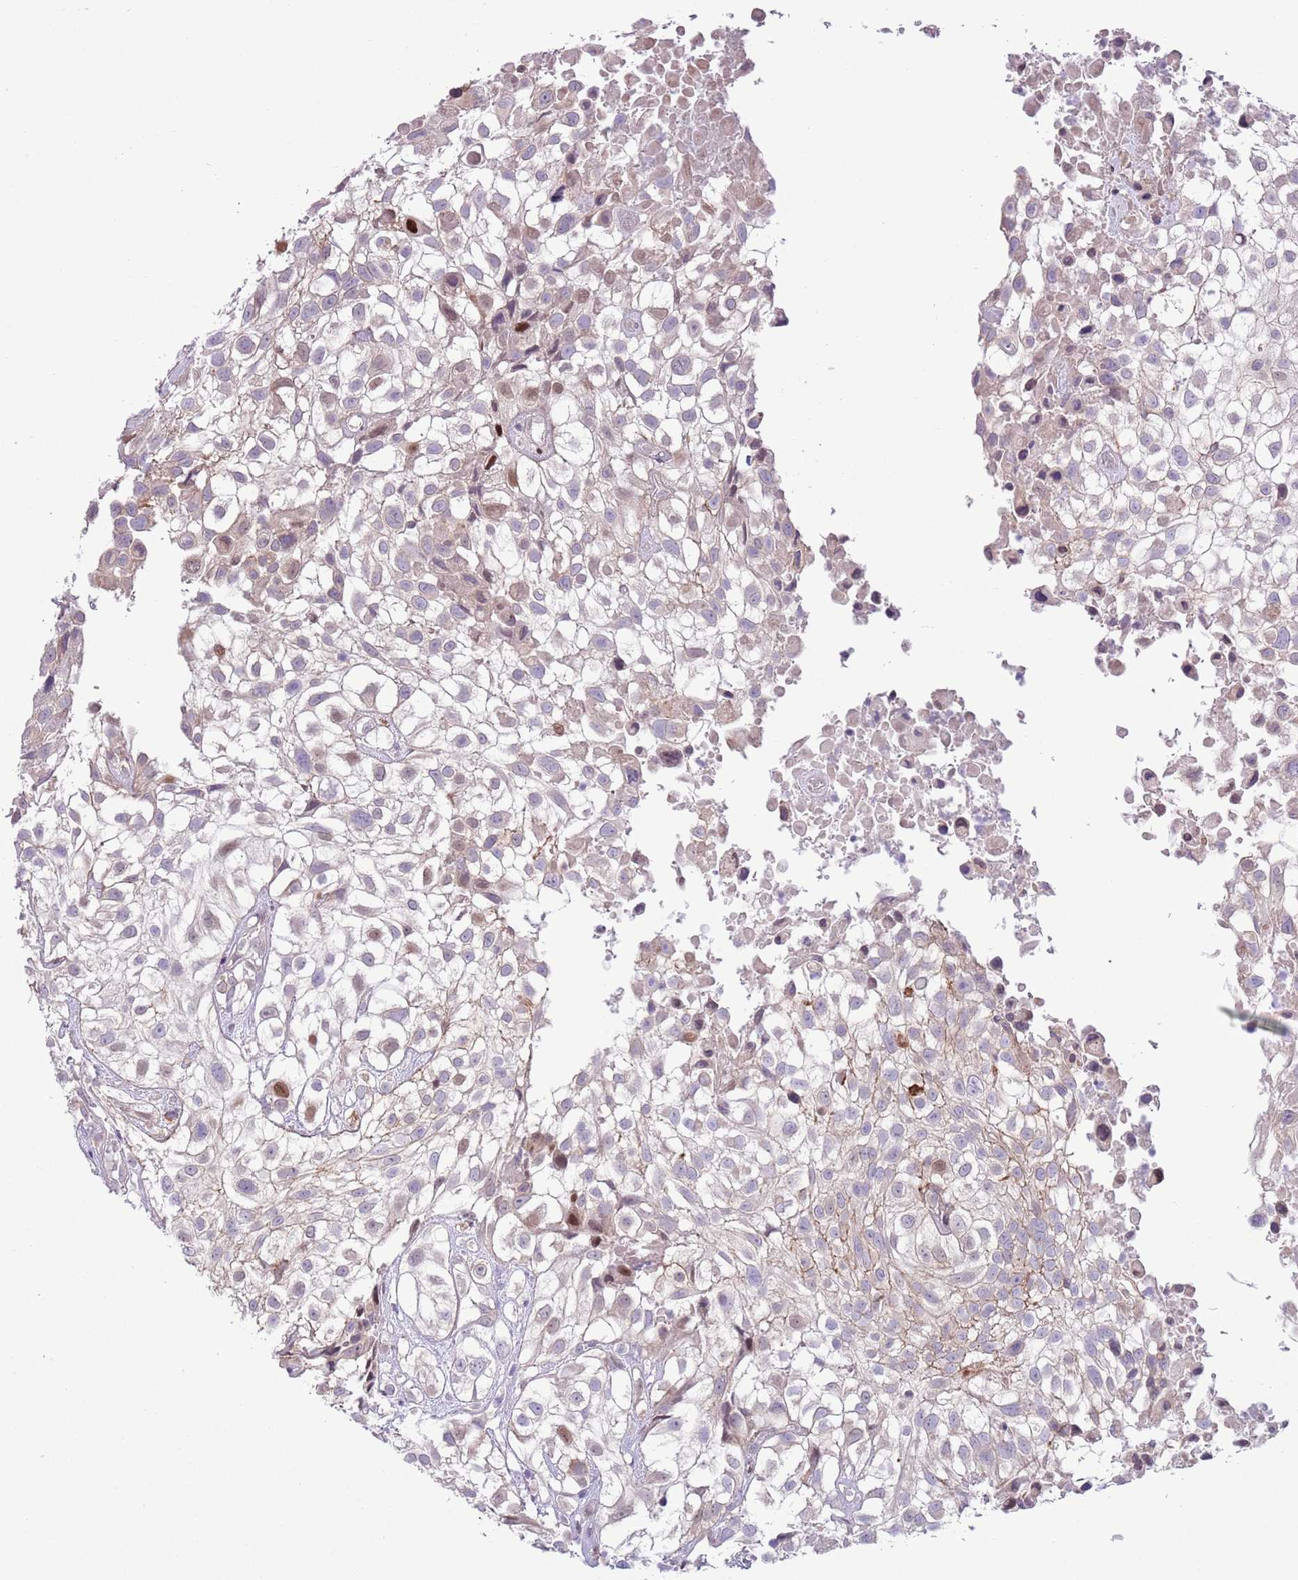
{"staining": {"intensity": "moderate", "quantity": "<25%", "location": "cytoplasmic/membranous,nuclear"}, "tissue": "urothelial cancer", "cell_type": "Tumor cells", "image_type": "cancer", "snomed": [{"axis": "morphology", "description": "Urothelial carcinoma, High grade"}, {"axis": "topography", "description": "Urinary bladder"}], "caption": "Brown immunohistochemical staining in urothelial carcinoma (high-grade) exhibits moderate cytoplasmic/membranous and nuclear positivity in approximately <25% of tumor cells.", "gene": "CCND2", "patient": {"sex": "male", "age": 56}}